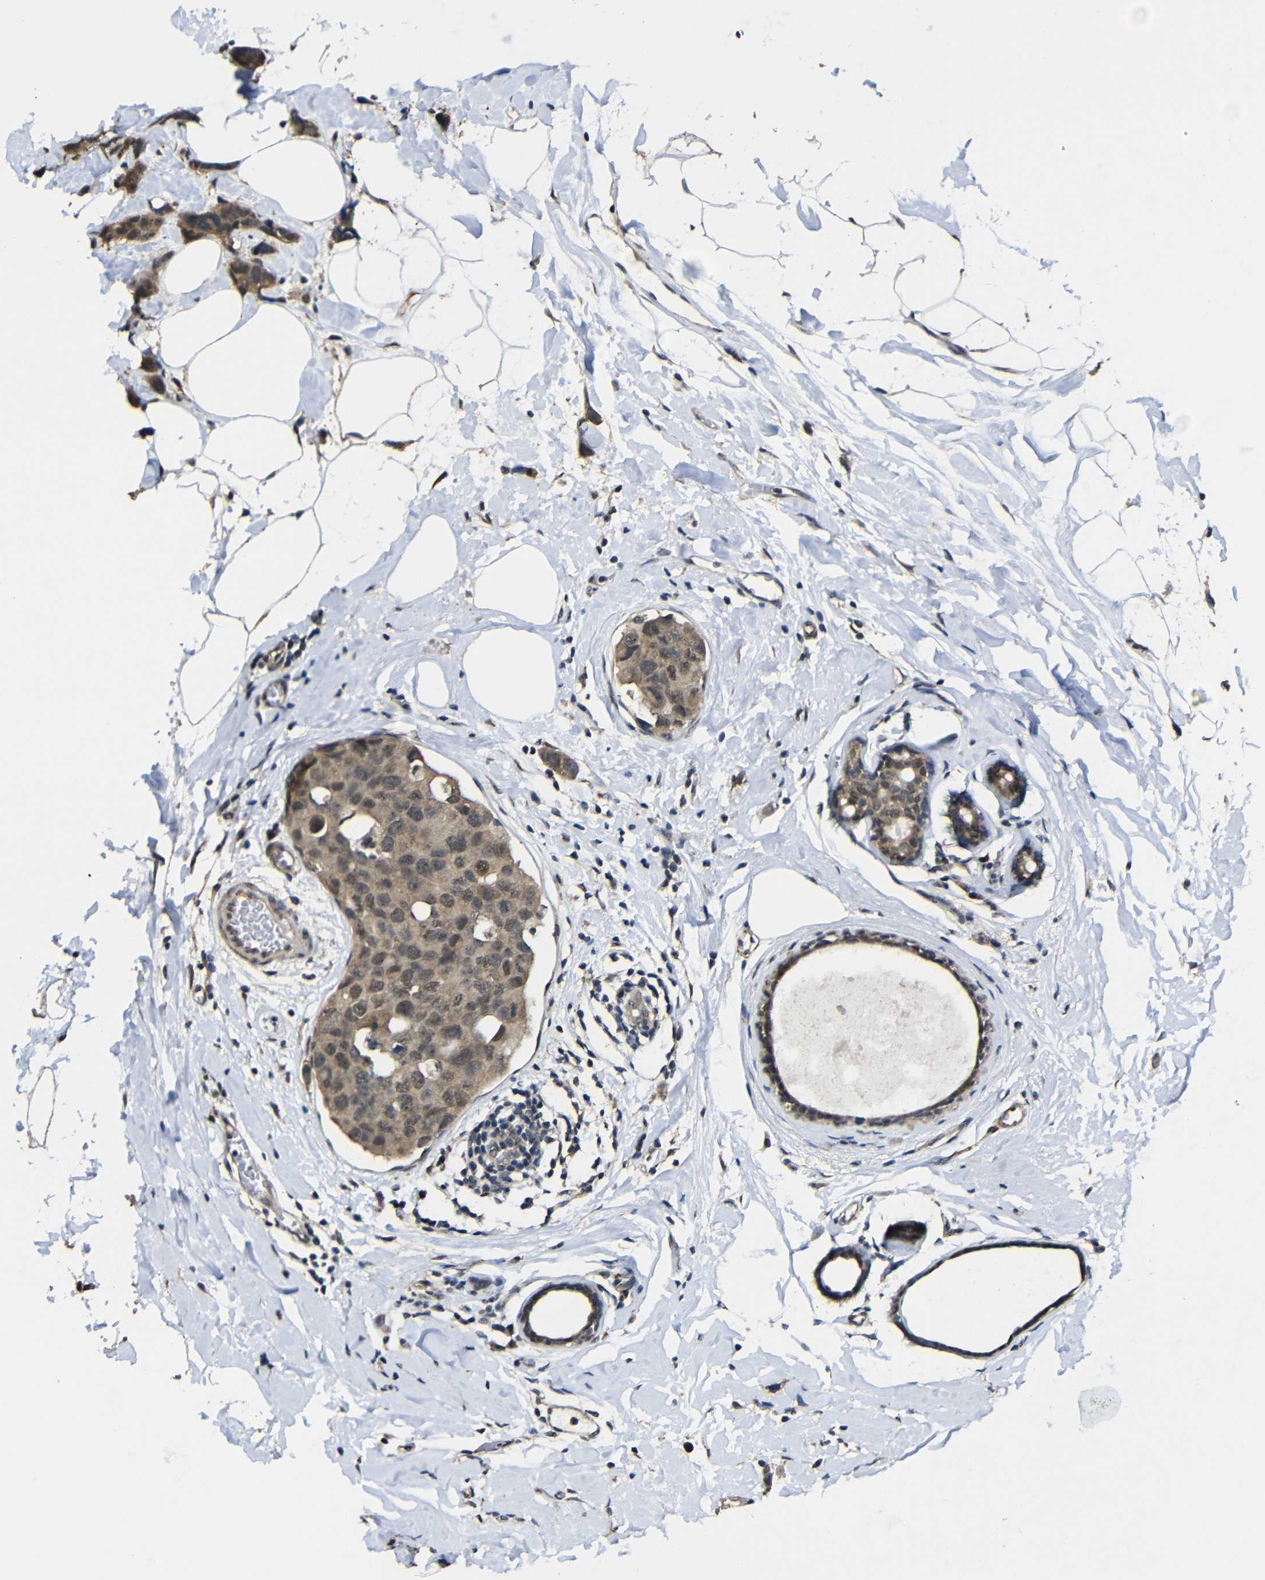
{"staining": {"intensity": "moderate", "quantity": ">75%", "location": "cytoplasmic/membranous"}, "tissue": "breast cancer", "cell_type": "Tumor cells", "image_type": "cancer", "snomed": [{"axis": "morphology", "description": "Normal tissue, NOS"}, {"axis": "morphology", "description": "Duct carcinoma"}, {"axis": "topography", "description": "Breast"}], "caption": "This is an image of IHC staining of breast cancer, which shows moderate expression in the cytoplasmic/membranous of tumor cells.", "gene": "FAM172A", "patient": {"sex": "female", "age": 50}}